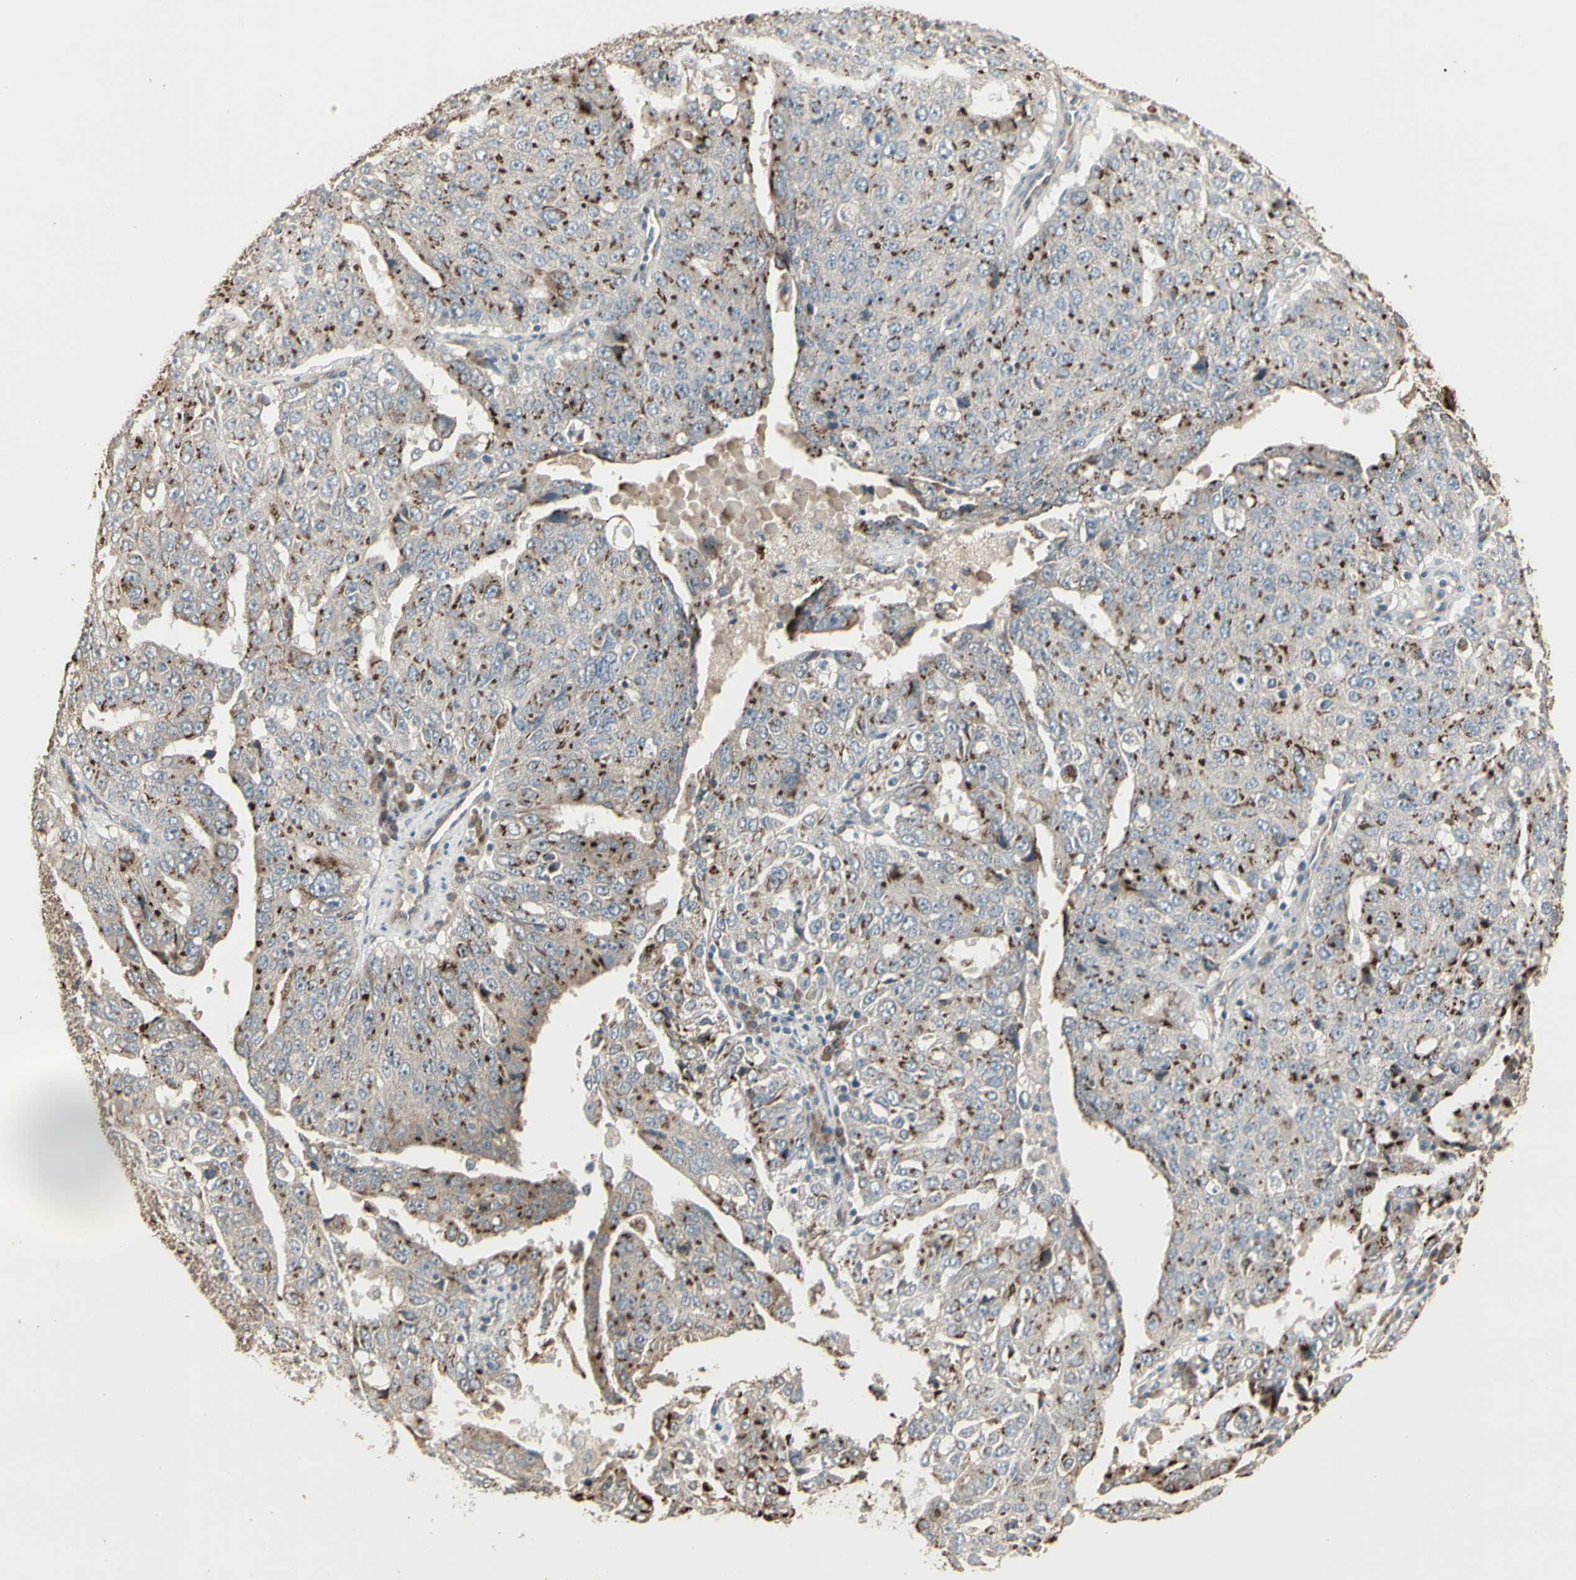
{"staining": {"intensity": "moderate", "quantity": "25%-75%", "location": "cytoplasmic/membranous"}, "tissue": "ovarian cancer", "cell_type": "Tumor cells", "image_type": "cancer", "snomed": [{"axis": "morphology", "description": "Carcinoma, endometroid"}, {"axis": "topography", "description": "Ovary"}], "caption": "Approximately 25%-75% of tumor cells in human ovarian endometroid carcinoma show moderate cytoplasmic/membranous protein staining as visualized by brown immunohistochemical staining.", "gene": "GALNT3", "patient": {"sex": "female", "age": 62}}